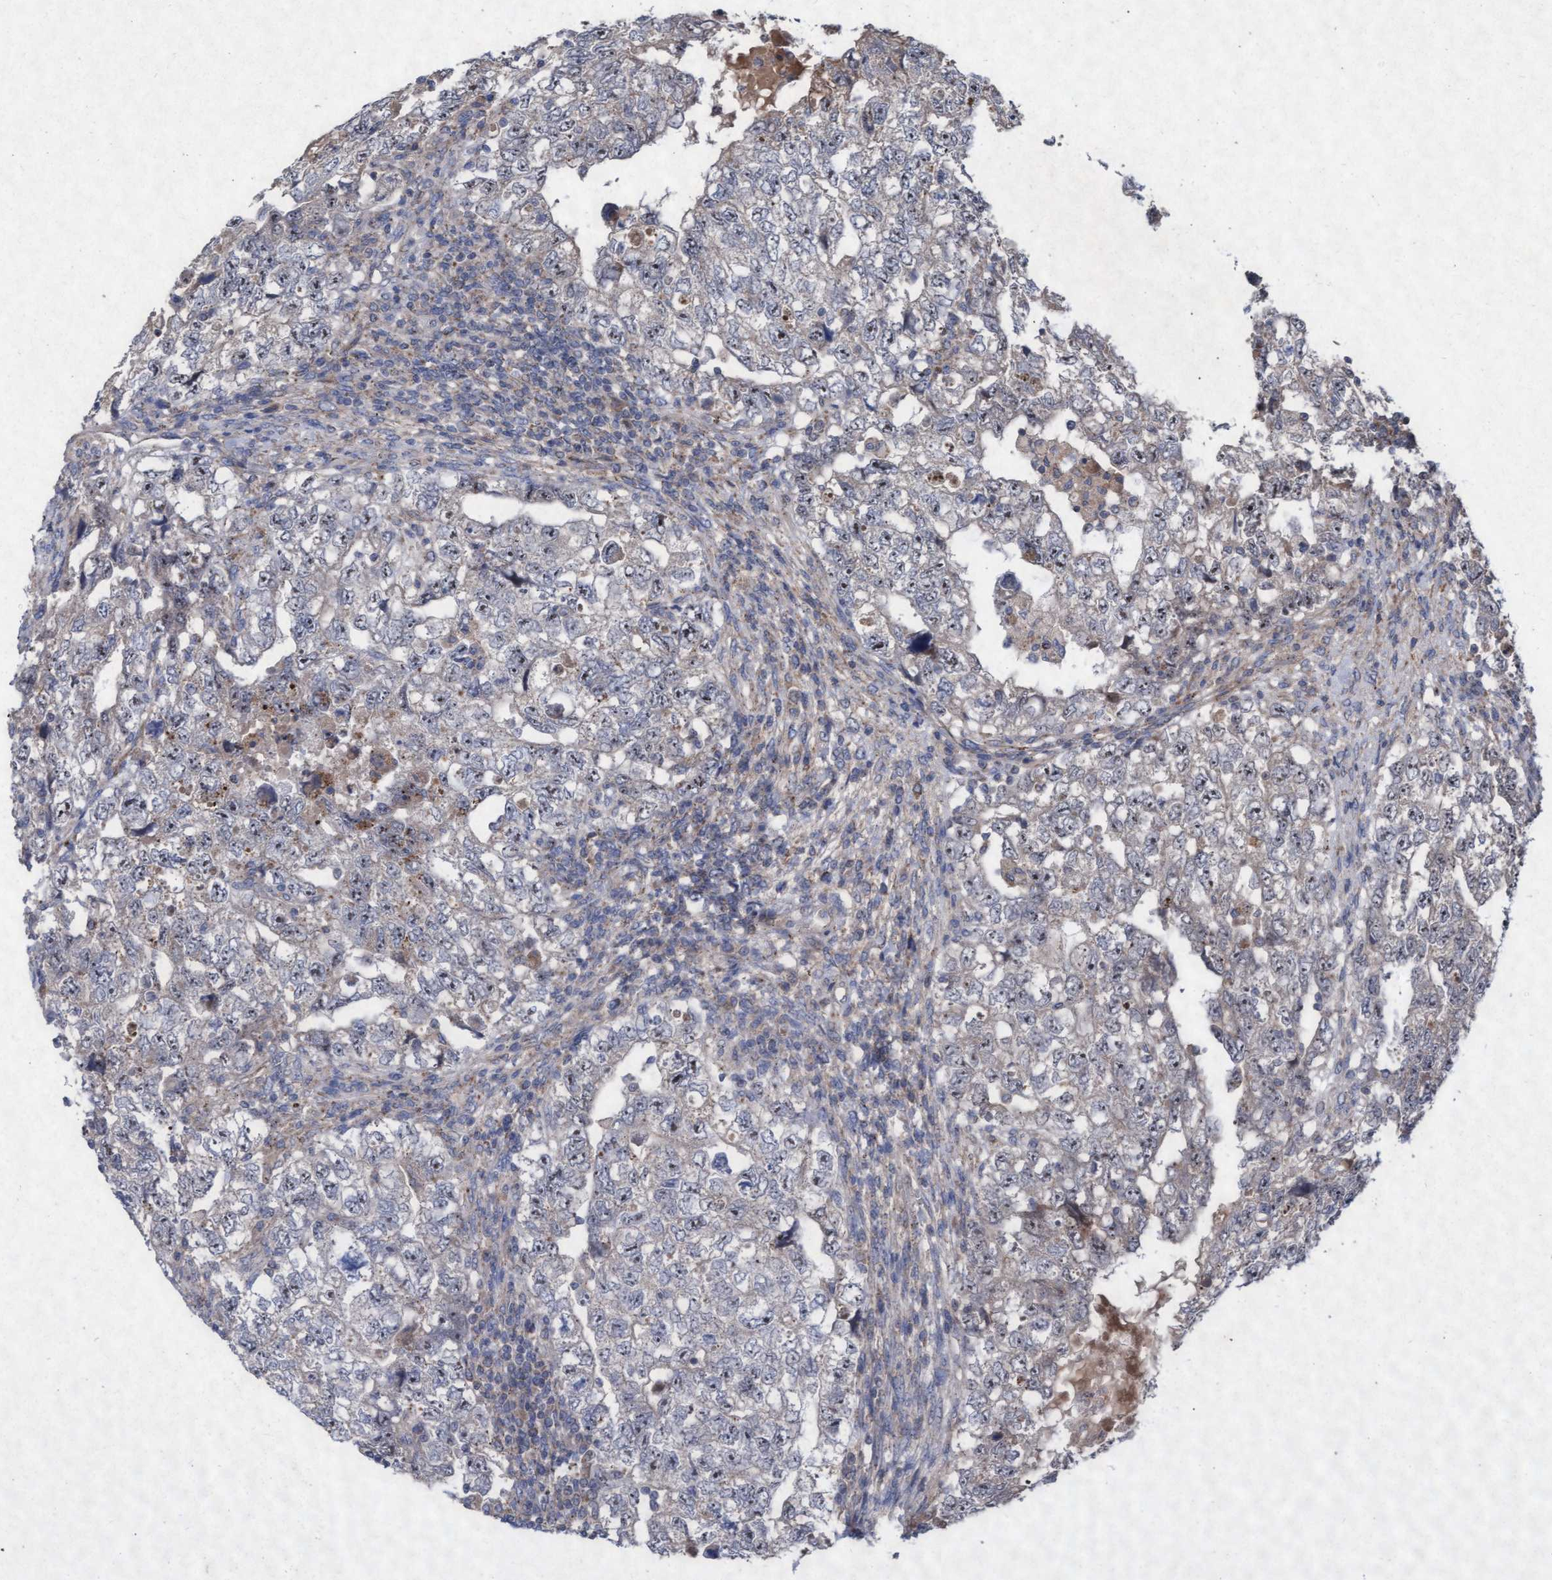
{"staining": {"intensity": "negative", "quantity": "none", "location": "none"}, "tissue": "testis cancer", "cell_type": "Tumor cells", "image_type": "cancer", "snomed": [{"axis": "morphology", "description": "Carcinoma, Embryonal, NOS"}, {"axis": "topography", "description": "Testis"}], "caption": "IHC image of testis cancer stained for a protein (brown), which demonstrates no positivity in tumor cells.", "gene": "ABCF2", "patient": {"sex": "male", "age": 36}}